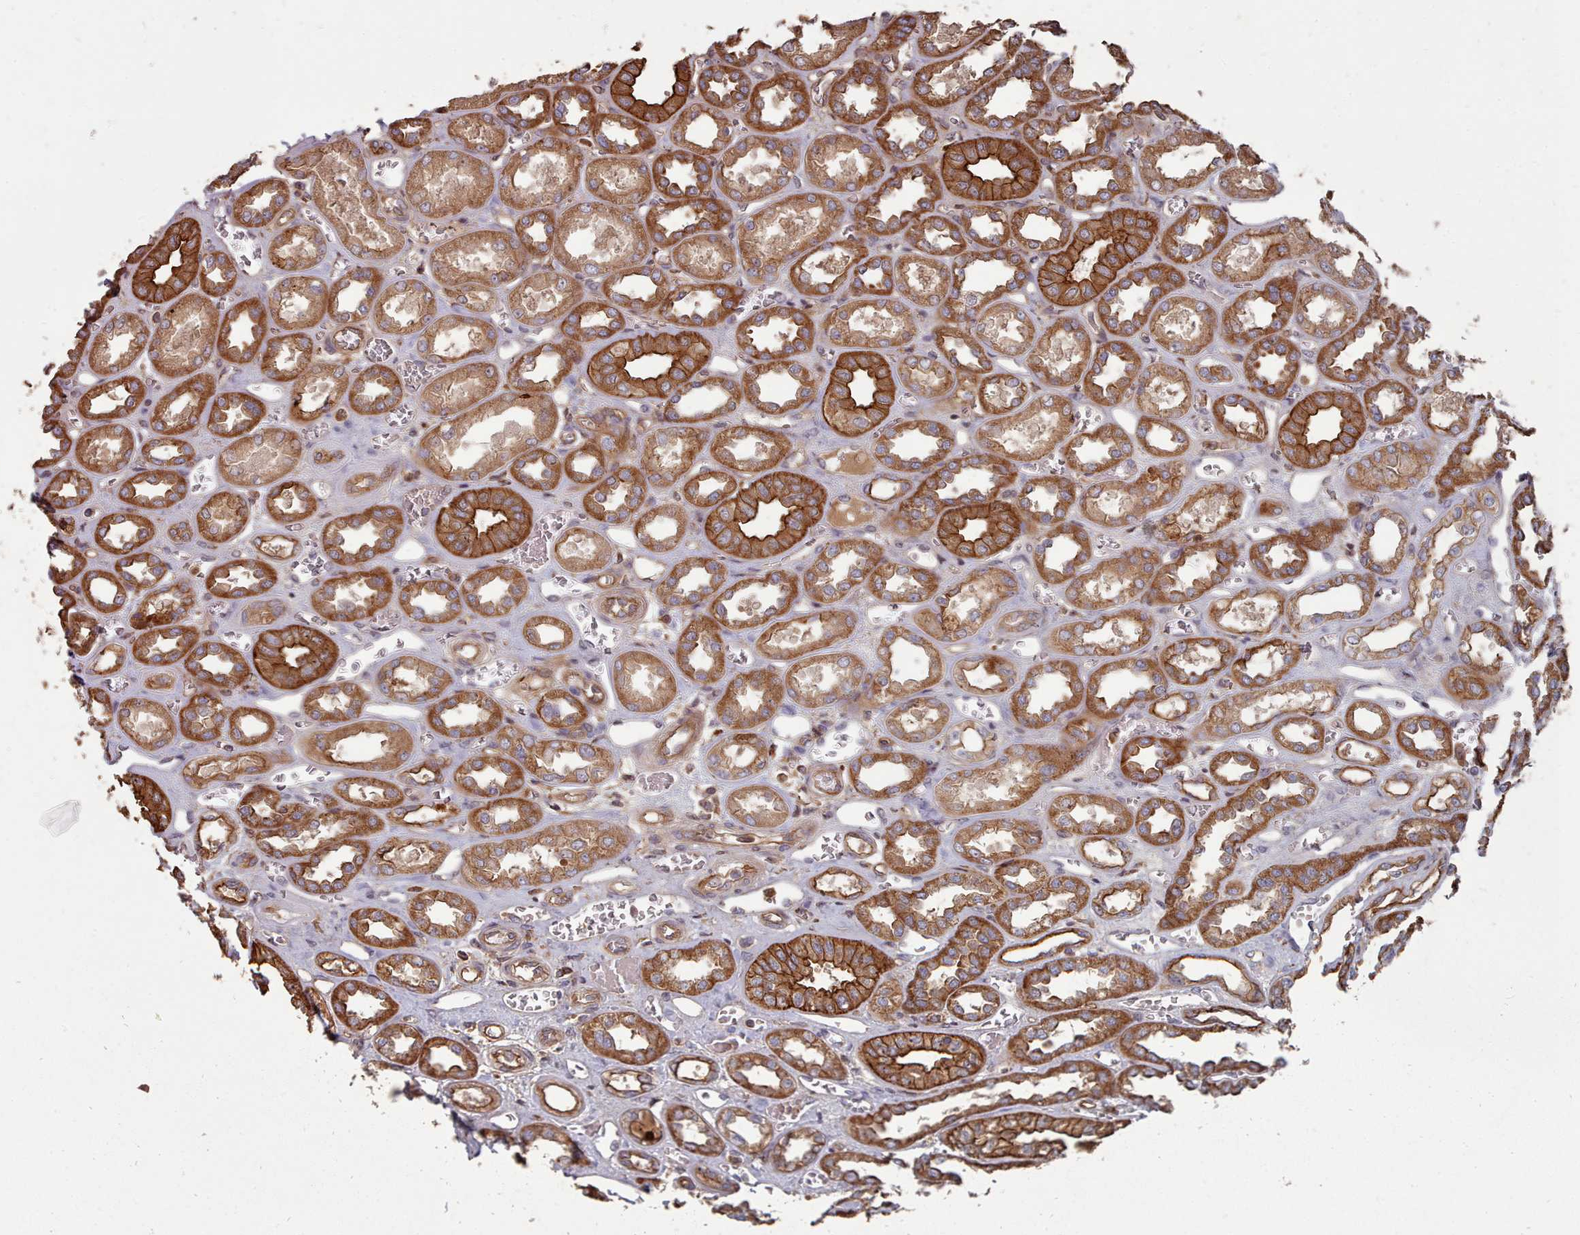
{"staining": {"intensity": "strong", "quantity": "25%-75%", "location": "cytoplasmic/membranous"}, "tissue": "kidney", "cell_type": "Cells in glomeruli", "image_type": "normal", "snomed": [{"axis": "morphology", "description": "Normal tissue, NOS"}, {"axis": "morphology", "description": "Adenocarcinoma, NOS"}, {"axis": "topography", "description": "Kidney"}], "caption": "Immunohistochemistry (IHC) histopathology image of normal kidney: human kidney stained using IHC exhibits high levels of strong protein expression localized specifically in the cytoplasmic/membranous of cells in glomeruli, appearing as a cytoplasmic/membranous brown color.", "gene": "THSD7B", "patient": {"sex": "female", "age": 68}}